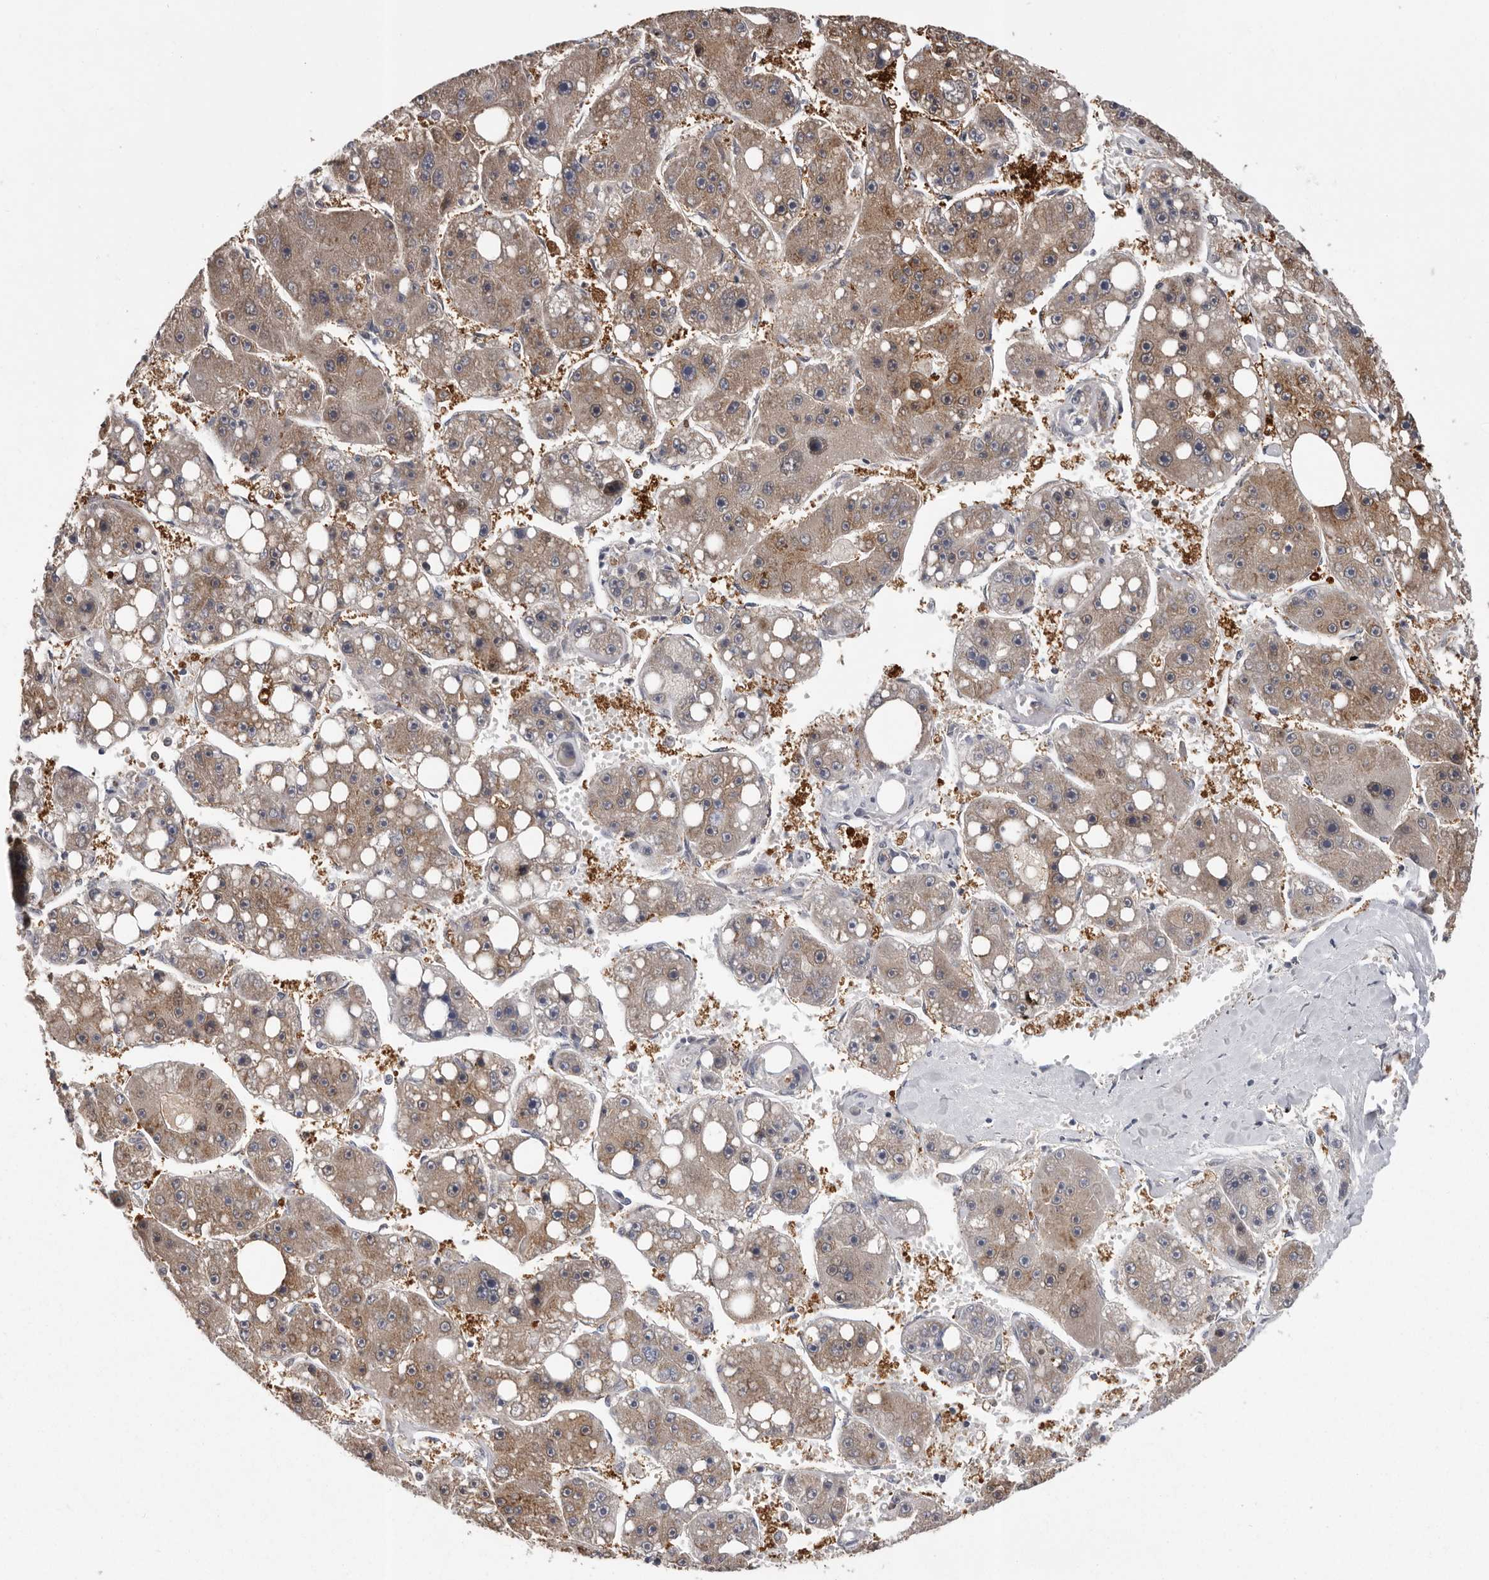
{"staining": {"intensity": "moderate", "quantity": ">75%", "location": "cytoplasmic/membranous"}, "tissue": "liver cancer", "cell_type": "Tumor cells", "image_type": "cancer", "snomed": [{"axis": "morphology", "description": "Carcinoma, Hepatocellular, NOS"}, {"axis": "topography", "description": "Liver"}], "caption": "Human liver hepatocellular carcinoma stained with a protein marker demonstrates moderate staining in tumor cells.", "gene": "RALGPS2", "patient": {"sex": "female", "age": 61}}